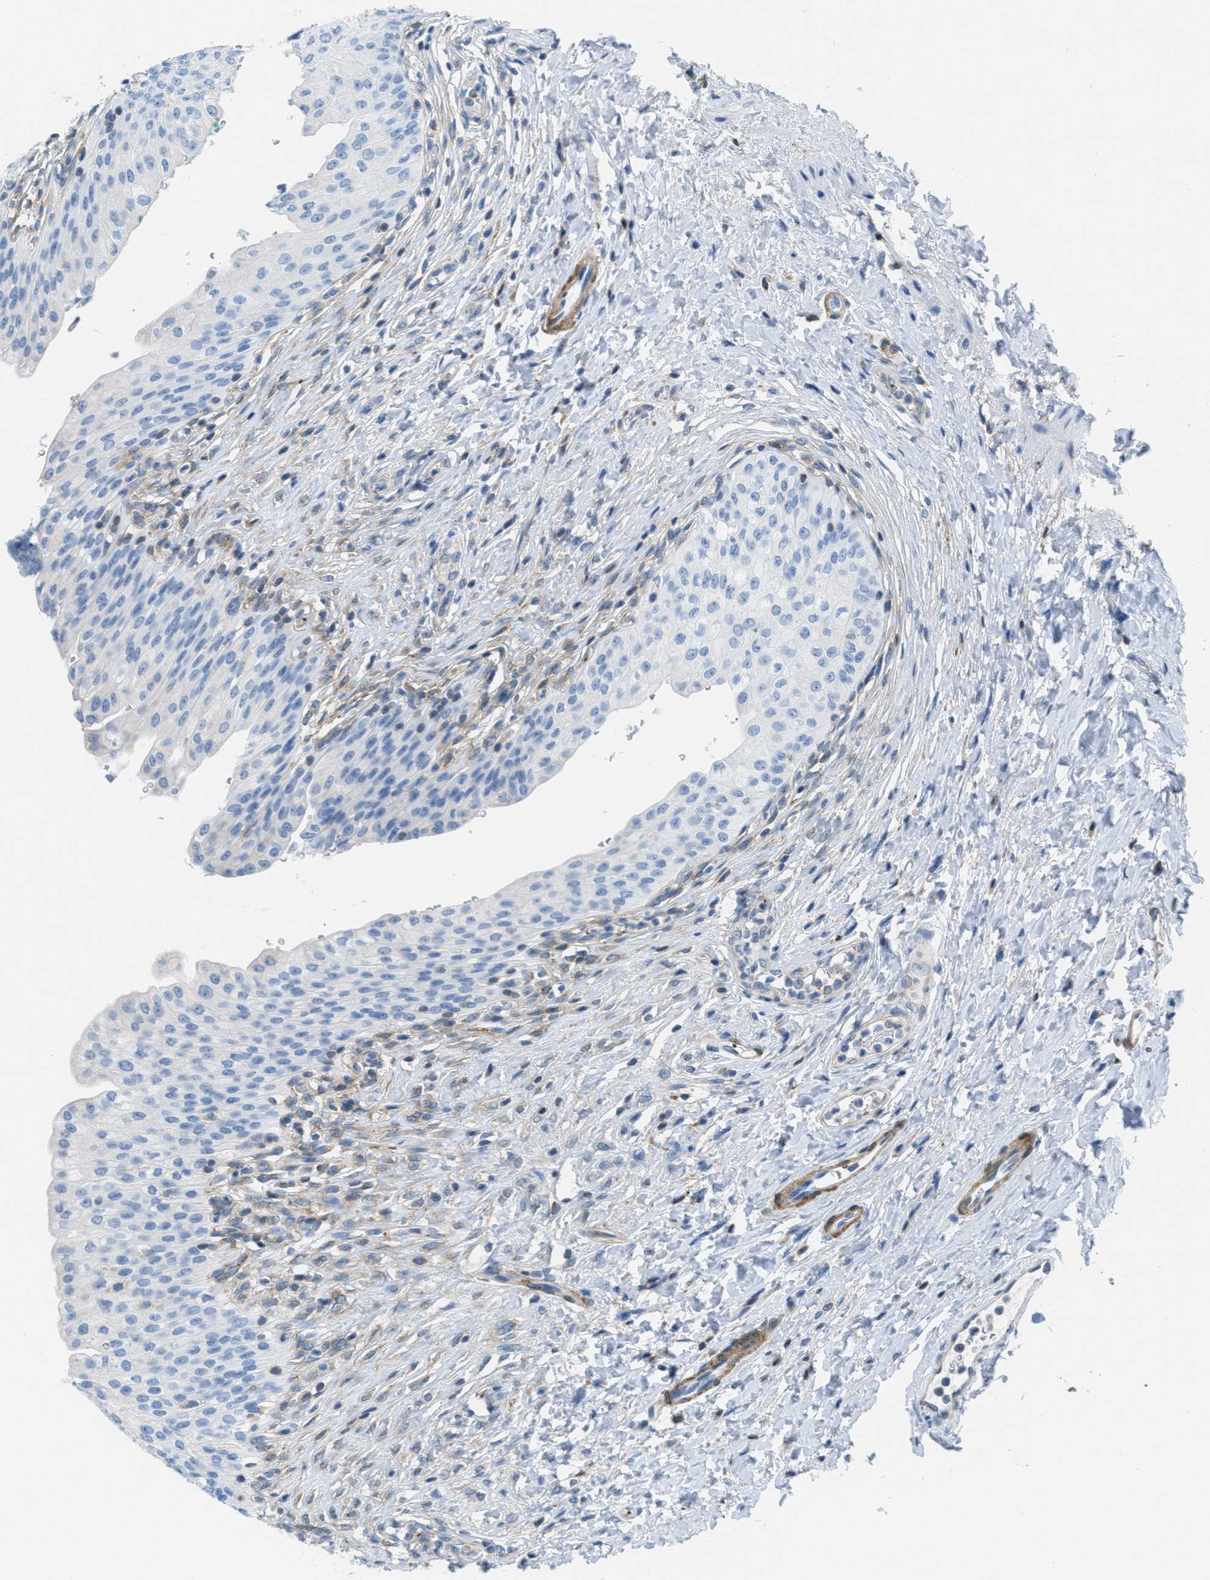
{"staining": {"intensity": "negative", "quantity": "none", "location": "none"}, "tissue": "urinary bladder", "cell_type": "Urothelial cells", "image_type": "normal", "snomed": [{"axis": "morphology", "description": "Urothelial carcinoma, High grade"}, {"axis": "topography", "description": "Urinary bladder"}], "caption": "Urinary bladder was stained to show a protein in brown. There is no significant expression in urothelial cells.", "gene": "MAPRE2", "patient": {"sex": "male", "age": 46}}